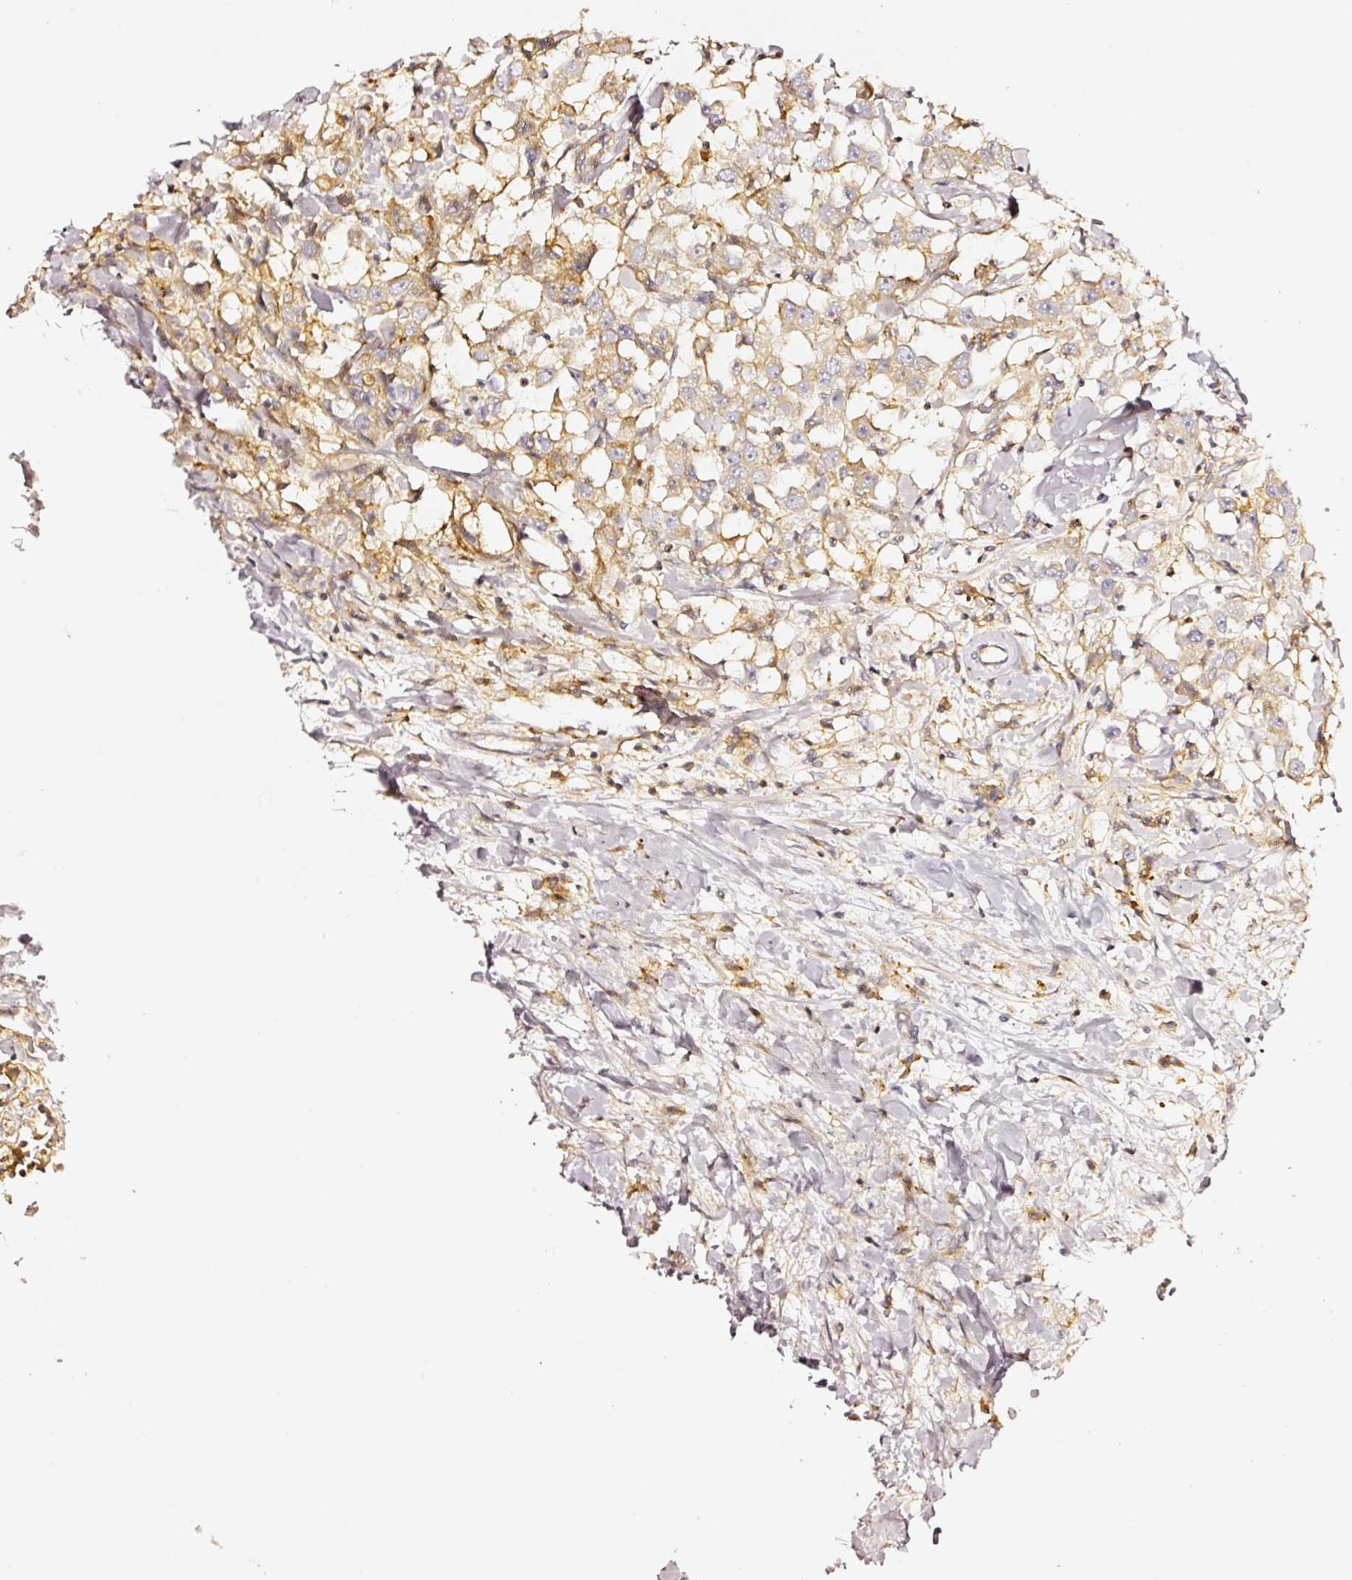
{"staining": {"intensity": "weak", "quantity": ">75%", "location": "cytoplasmic/membranous"}, "tissue": "breast cancer", "cell_type": "Tumor cells", "image_type": "cancer", "snomed": [{"axis": "morphology", "description": "Duct carcinoma"}, {"axis": "topography", "description": "Breast"}], "caption": "Intraductal carcinoma (breast) stained with a brown dye displays weak cytoplasmic/membranous positive expression in about >75% of tumor cells.", "gene": "CD47", "patient": {"sex": "female", "age": 61}}